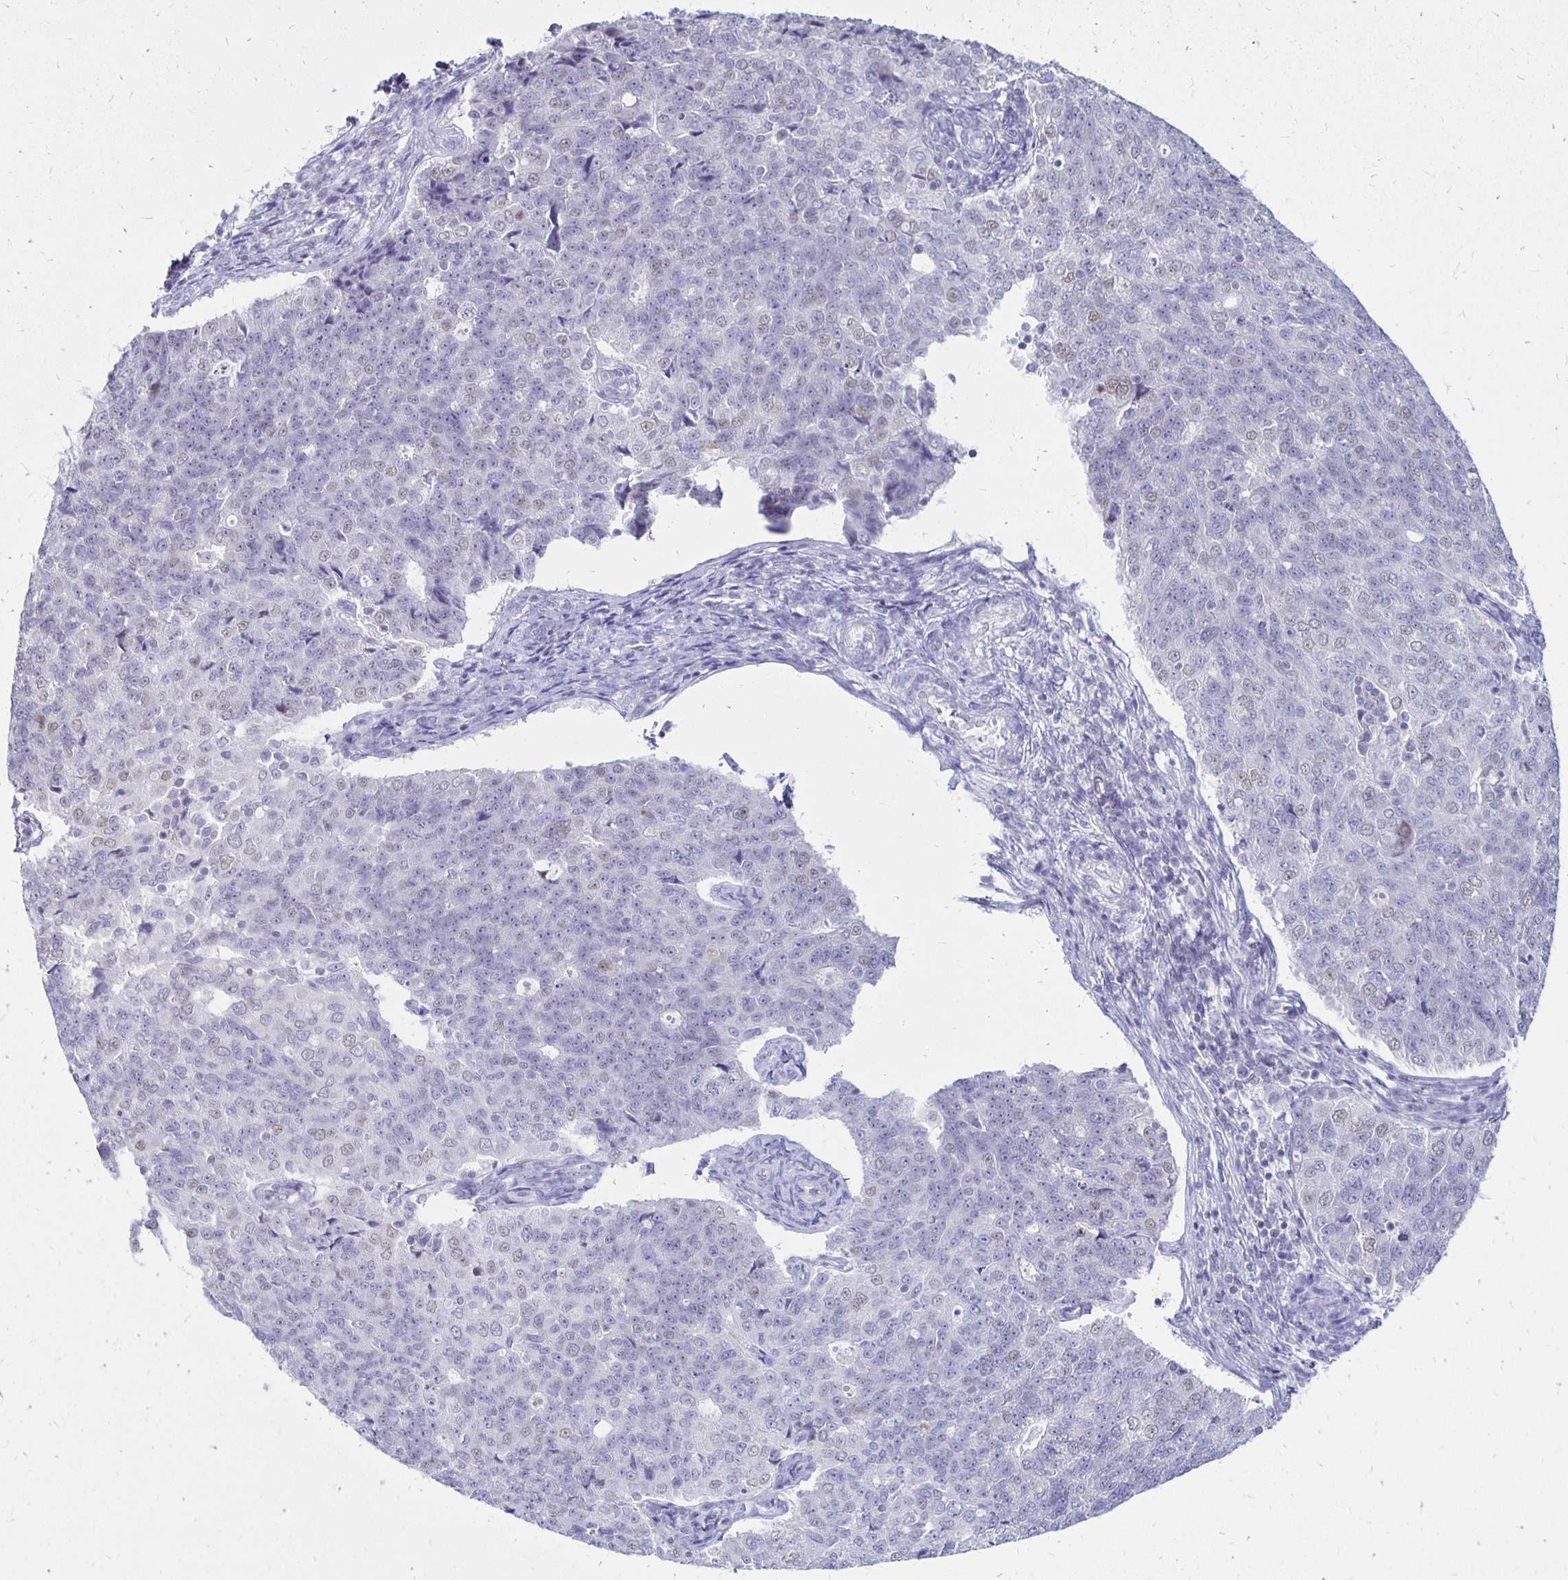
{"staining": {"intensity": "weak", "quantity": "<25%", "location": "nuclear"}, "tissue": "endometrial cancer", "cell_type": "Tumor cells", "image_type": "cancer", "snomed": [{"axis": "morphology", "description": "Adenocarcinoma, NOS"}, {"axis": "topography", "description": "Endometrium"}], "caption": "Tumor cells show no significant protein staining in endometrial cancer. (Stains: DAB (3,3'-diaminobenzidine) immunohistochemistry with hematoxylin counter stain, Microscopy: brightfield microscopy at high magnification).", "gene": "SYT2", "patient": {"sex": "female", "age": 43}}